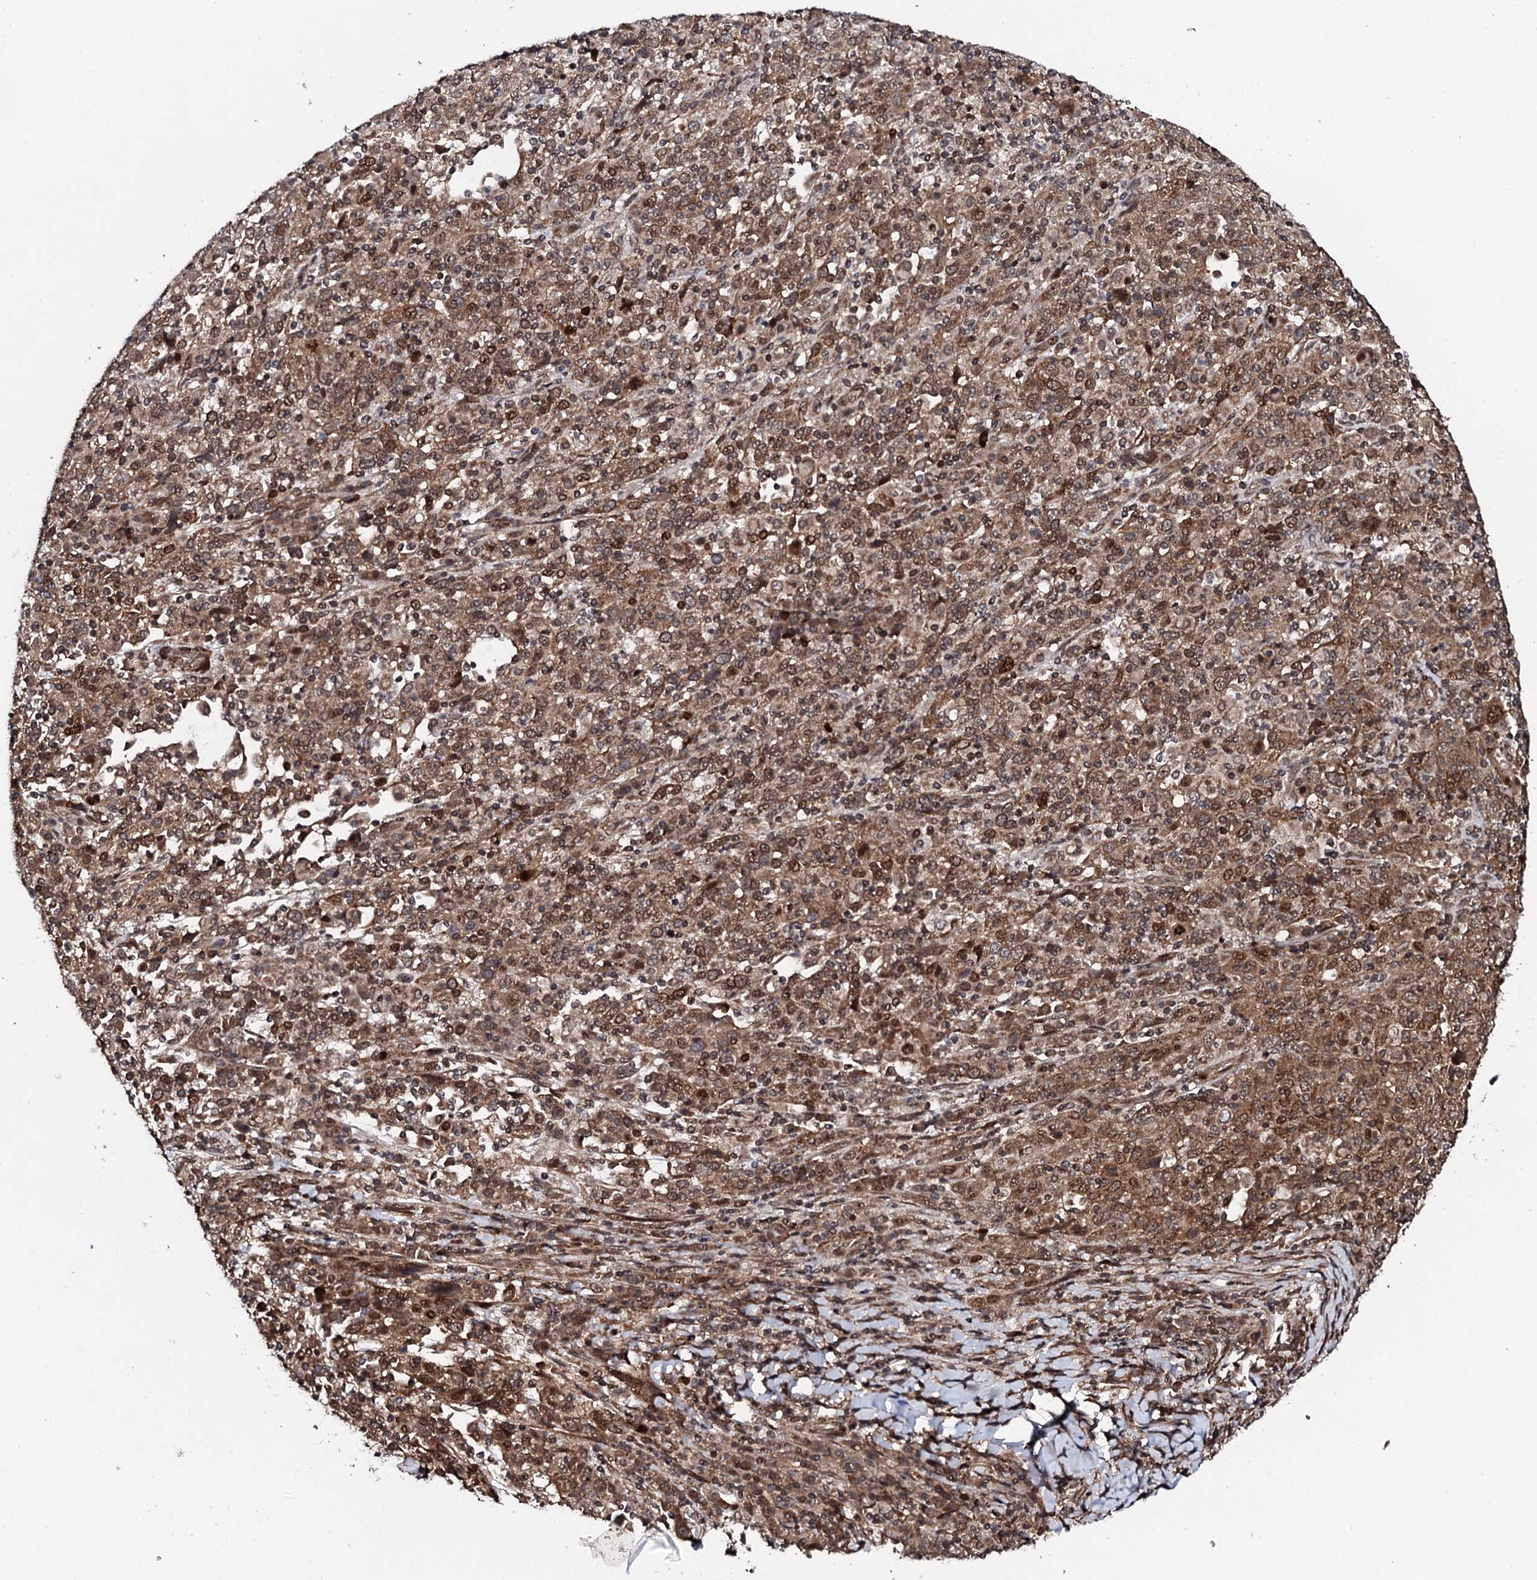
{"staining": {"intensity": "moderate", "quantity": ">75%", "location": "cytoplasmic/membranous,nuclear"}, "tissue": "cervical cancer", "cell_type": "Tumor cells", "image_type": "cancer", "snomed": [{"axis": "morphology", "description": "Squamous cell carcinoma, NOS"}, {"axis": "topography", "description": "Cervix"}], "caption": "Immunohistochemistry (DAB (3,3'-diaminobenzidine)) staining of human cervical cancer (squamous cell carcinoma) exhibits moderate cytoplasmic/membranous and nuclear protein expression in approximately >75% of tumor cells.", "gene": "FAM111A", "patient": {"sex": "female", "age": 46}}